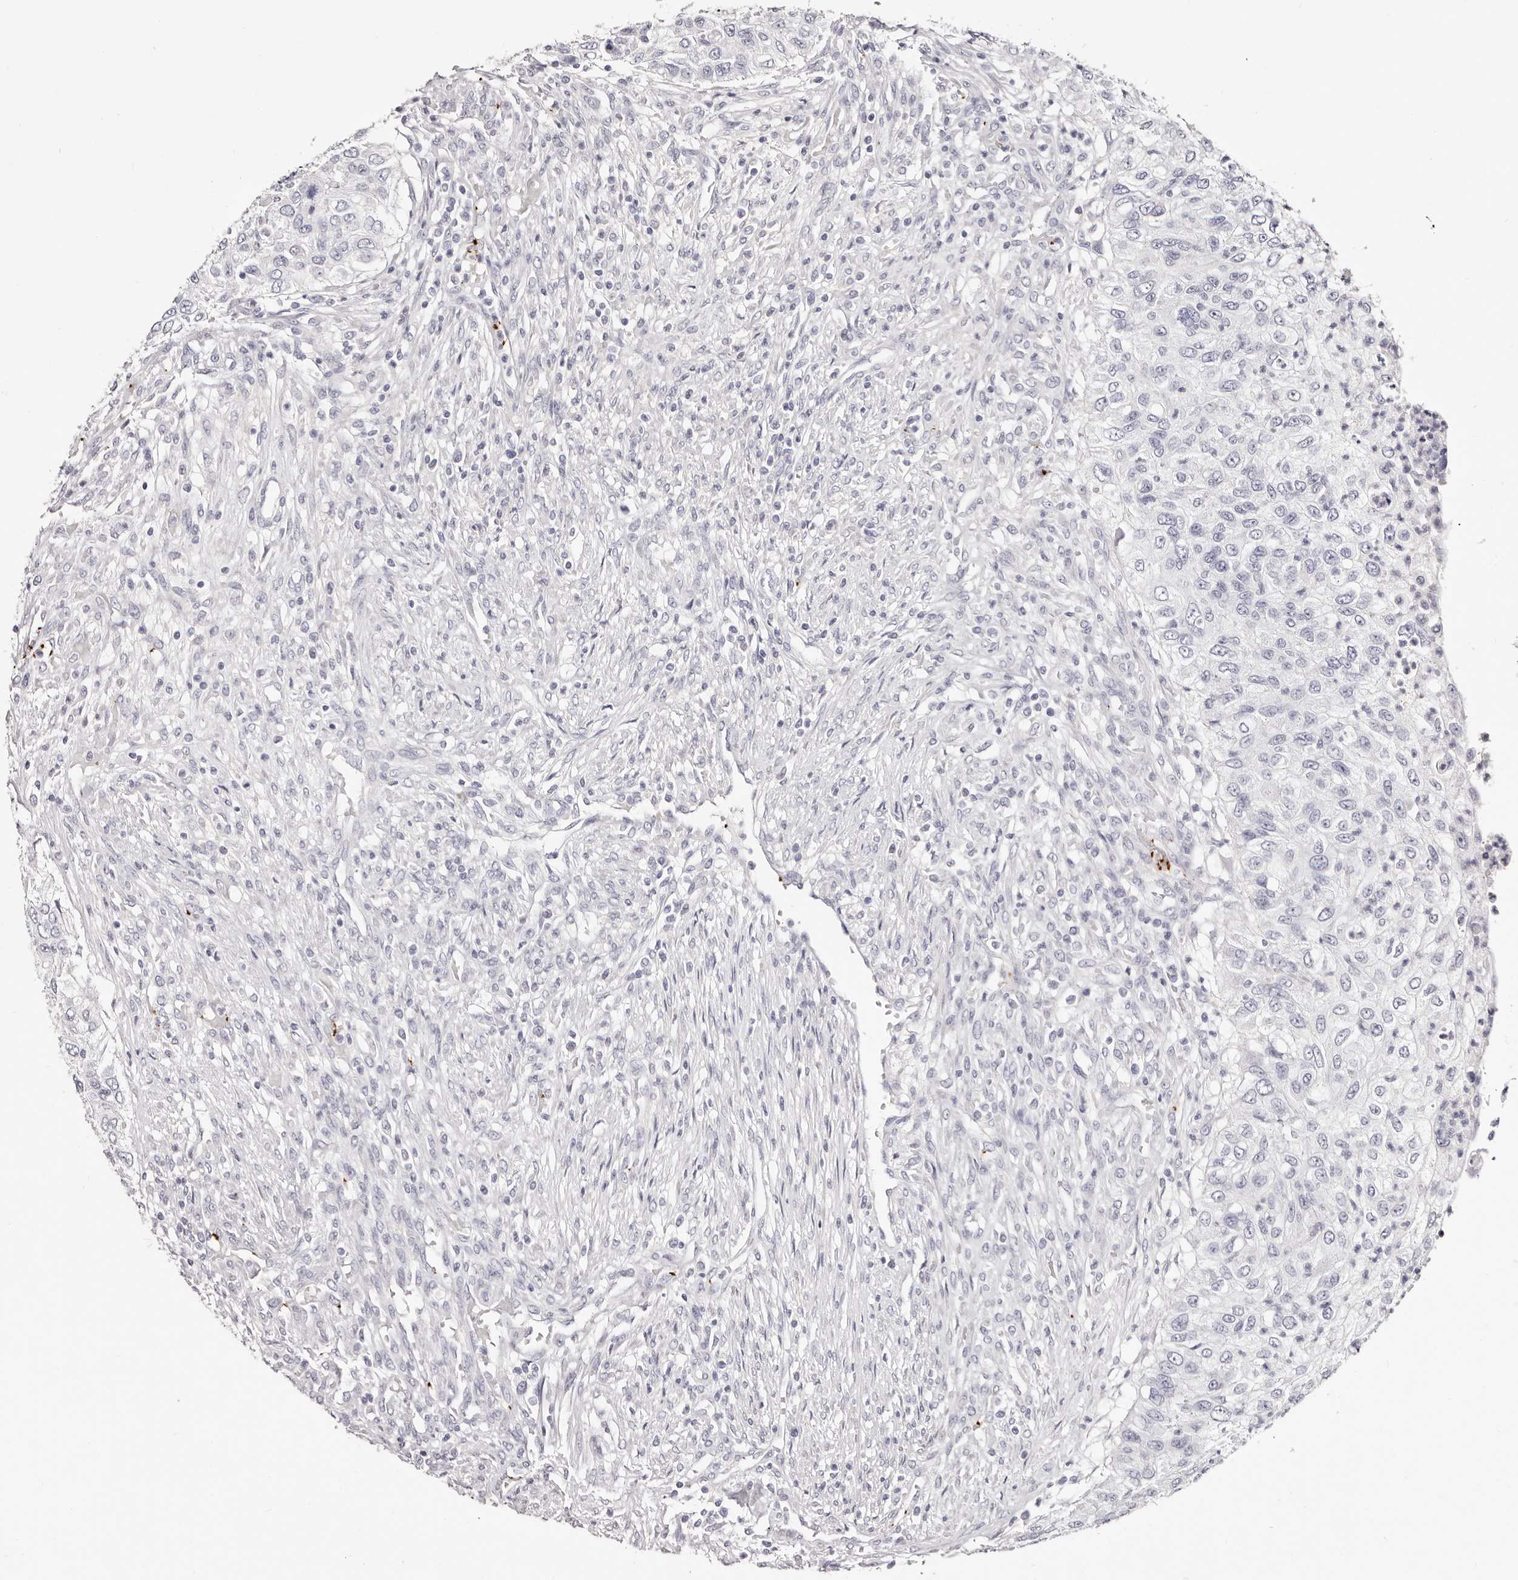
{"staining": {"intensity": "negative", "quantity": "none", "location": "none"}, "tissue": "urothelial cancer", "cell_type": "Tumor cells", "image_type": "cancer", "snomed": [{"axis": "morphology", "description": "Urothelial carcinoma, High grade"}, {"axis": "topography", "description": "Urinary bladder"}], "caption": "High magnification brightfield microscopy of high-grade urothelial carcinoma stained with DAB (3,3'-diaminobenzidine) (brown) and counterstained with hematoxylin (blue): tumor cells show no significant expression.", "gene": "PF4", "patient": {"sex": "female", "age": 60}}